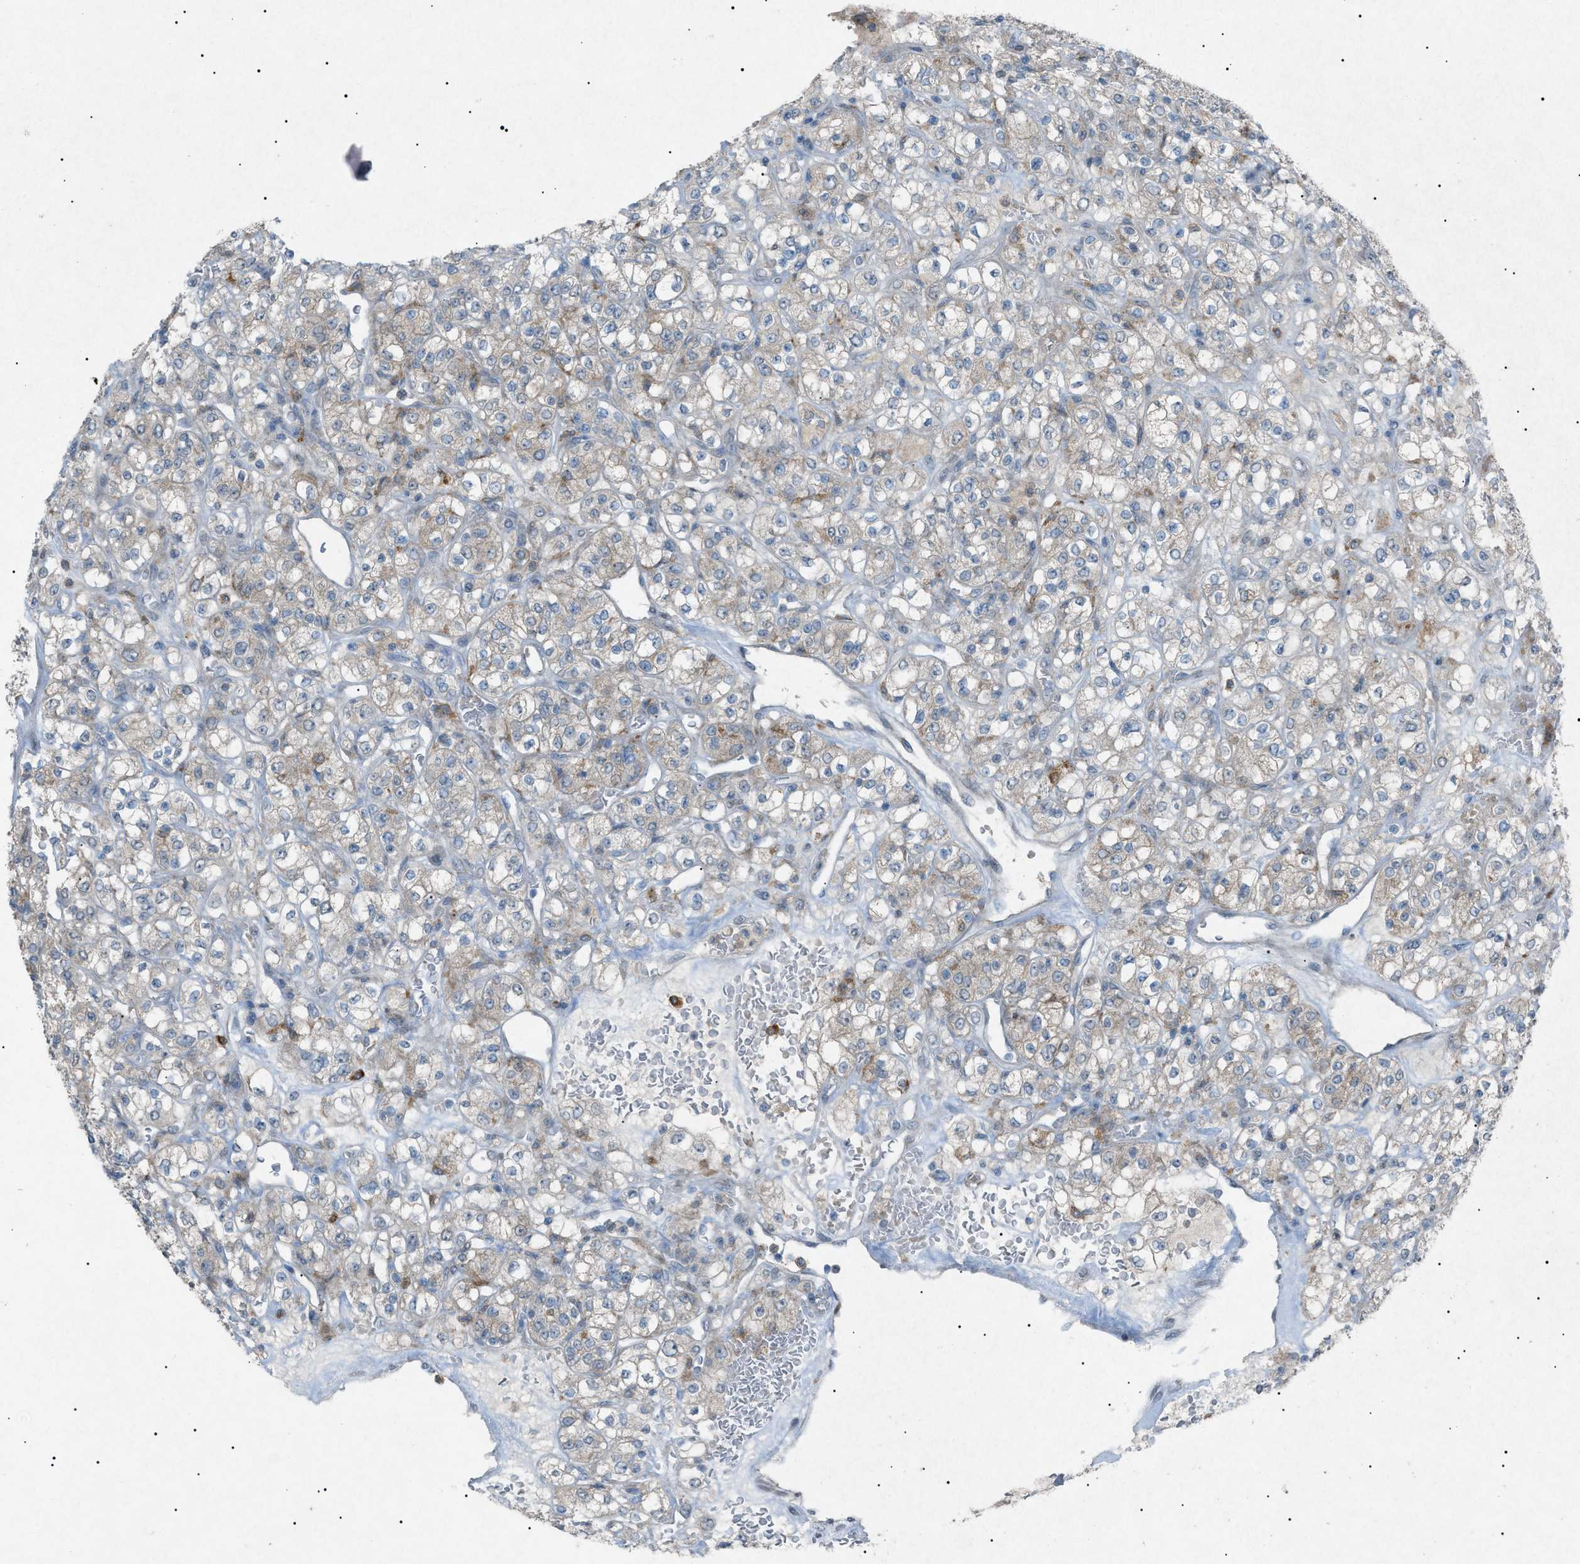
{"staining": {"intensity": "weak", "quantity": "25%-75%", "location": "cytoplasmic/membranous"}, "tissue": "renal cancer", "cell_type": "Tumor cells", "image_type": "cancer", "snomed": [{"axis": "morphology", "description": "Normal tissue, NOS"}, {"axis": "morphology", "description": "Adenocarcinoma, NOS"}, {"axis": "topography", "description": "Kidney"}], "caption": "A brown stain highlights weak cytoplasmic/membranous positivity of a protein in human adenocarcinoma (renal) tumor cells. (IHC, brightfield microscopy, high magnification).", "gene": "BTK", "patient": {"sex": "female", "age": 72}}